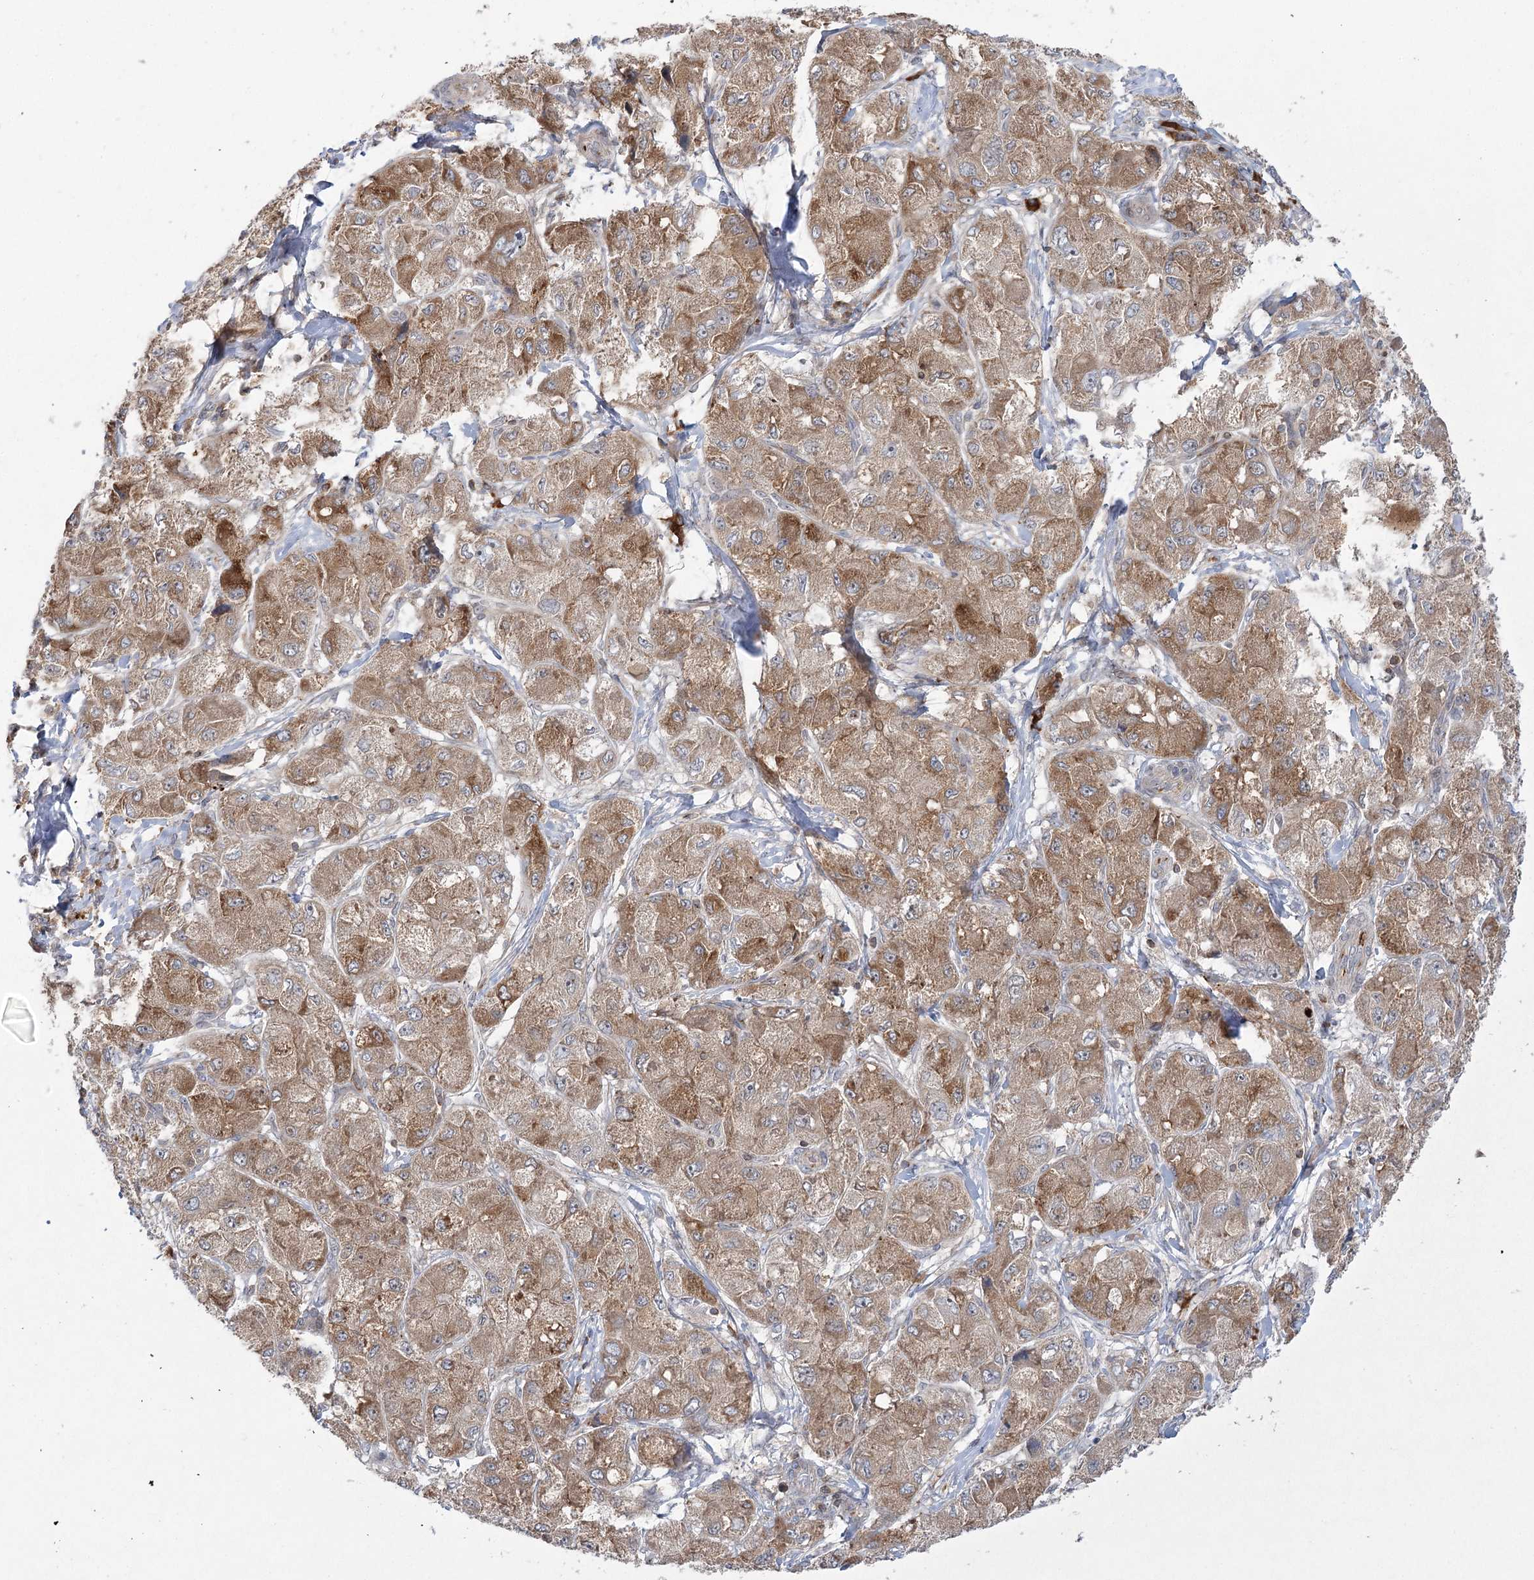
{"staining": {"intensity": "moderate", "quantity": ">75%", "location": "cytoplasmic/membranous"}, "tissue": "liver cancer", "cell_type": "Tumor cells", "image_type": "cancer", "snomed": [{"axis": "morphology", "description": "Carcinoma, Hepatocellular, NOS"}, {"axis": "topography", "description": "Liver"}], "caption": "Approximately >75% of tumor cells in liver hepatocellular carcinoma show moderate cytoplasmic/membranous protein staining as visualized by brown immunohistochemical staining.", "gene": "SYTL1", "patient": {"sex": "male", "age": 80}}